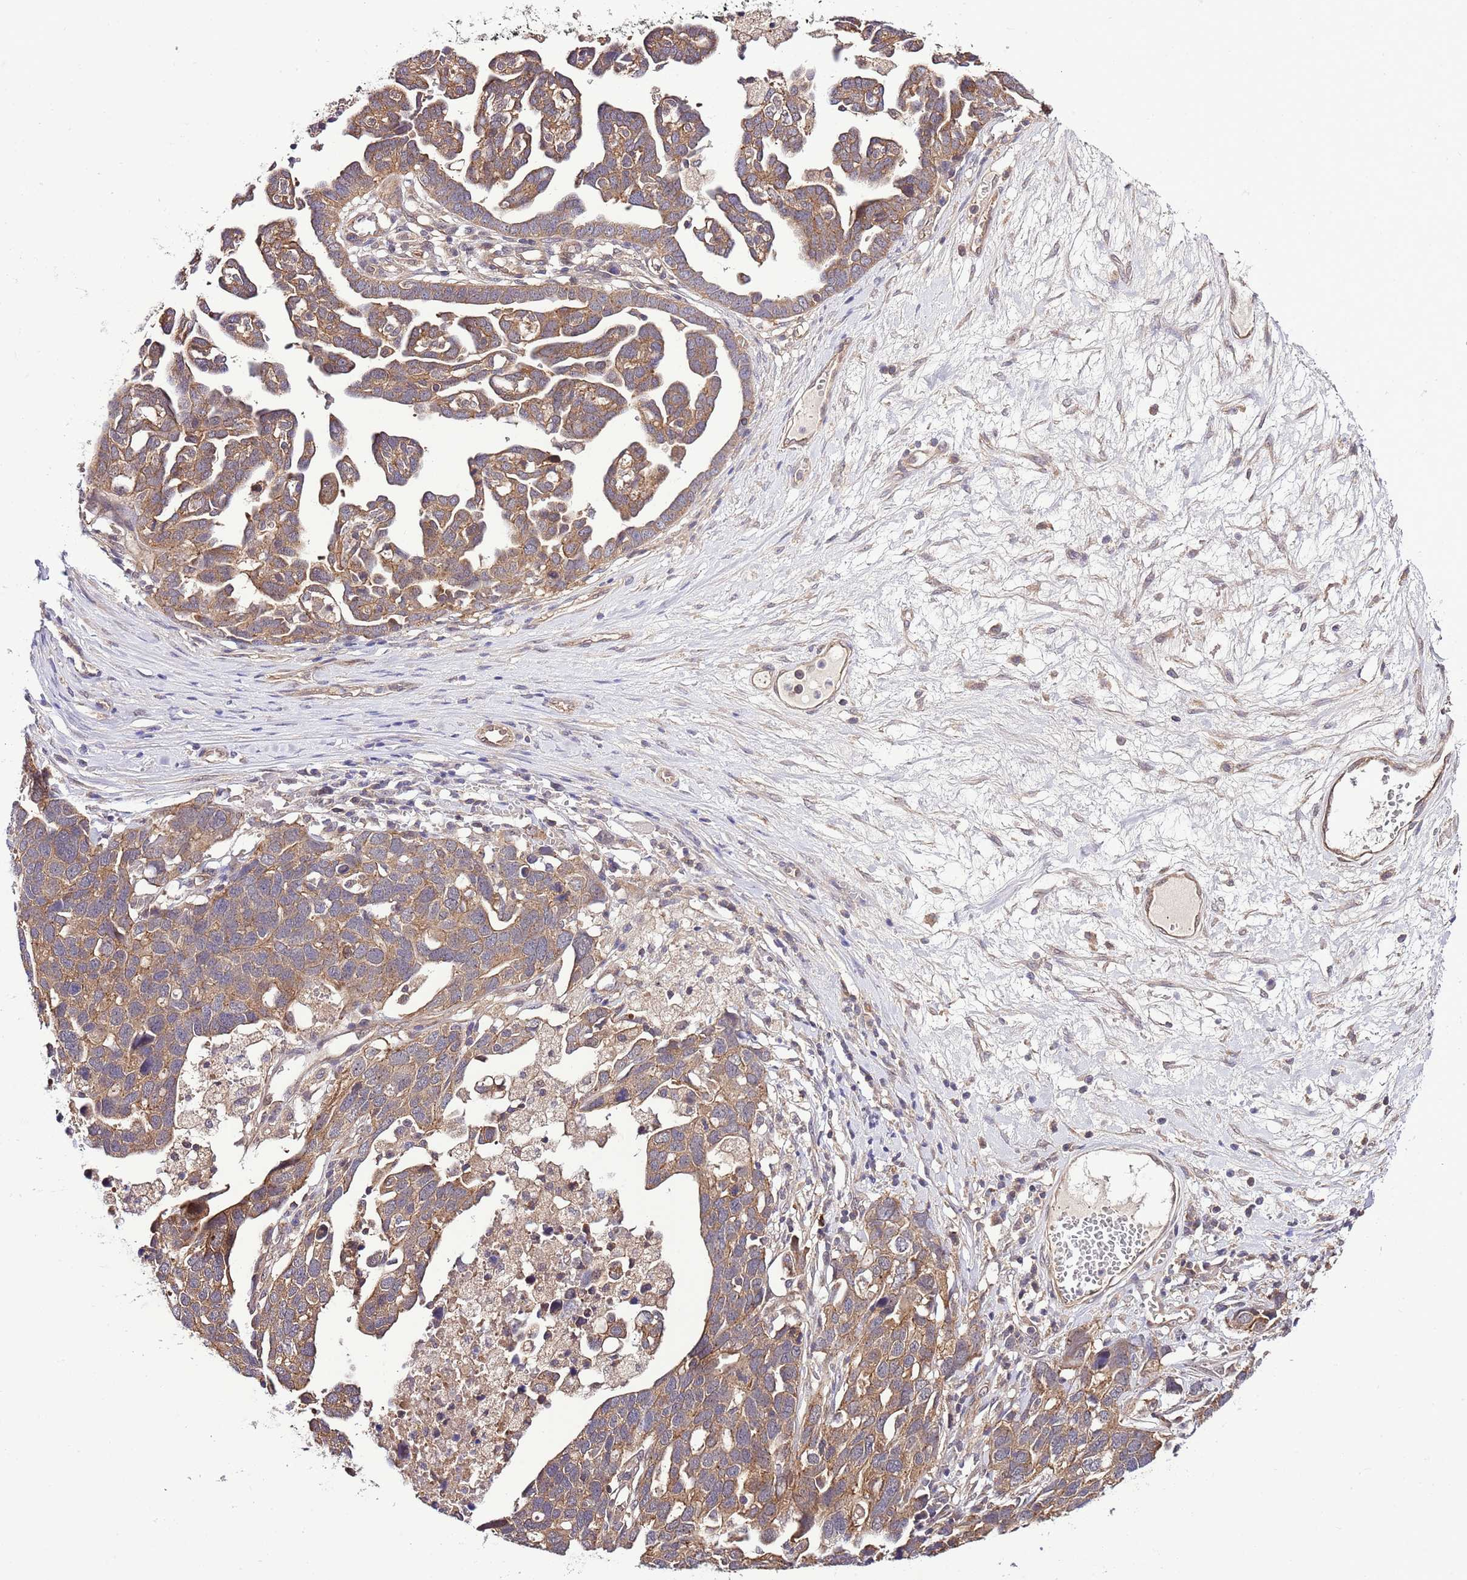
{"staining": {"intensity": "moderate", "quantity": ">75%", "location": "cytoplasmic/membranous"}, "tissue": "ovarian cancer", "cell_type": "Tumor cells", "image_type": "cancer", "snomed": [{"axis": "morphology", "description": "Cystadenocarcinoma, serous, NOS"}, {"axis": "topography", "description": "Ovary"}], "caption": "Ovarian cancer stained with a protein marker demonstrates moderate staining in tumor cells.", "gene": "DONSON", "patient": {"sex": "female", "age": 54}}